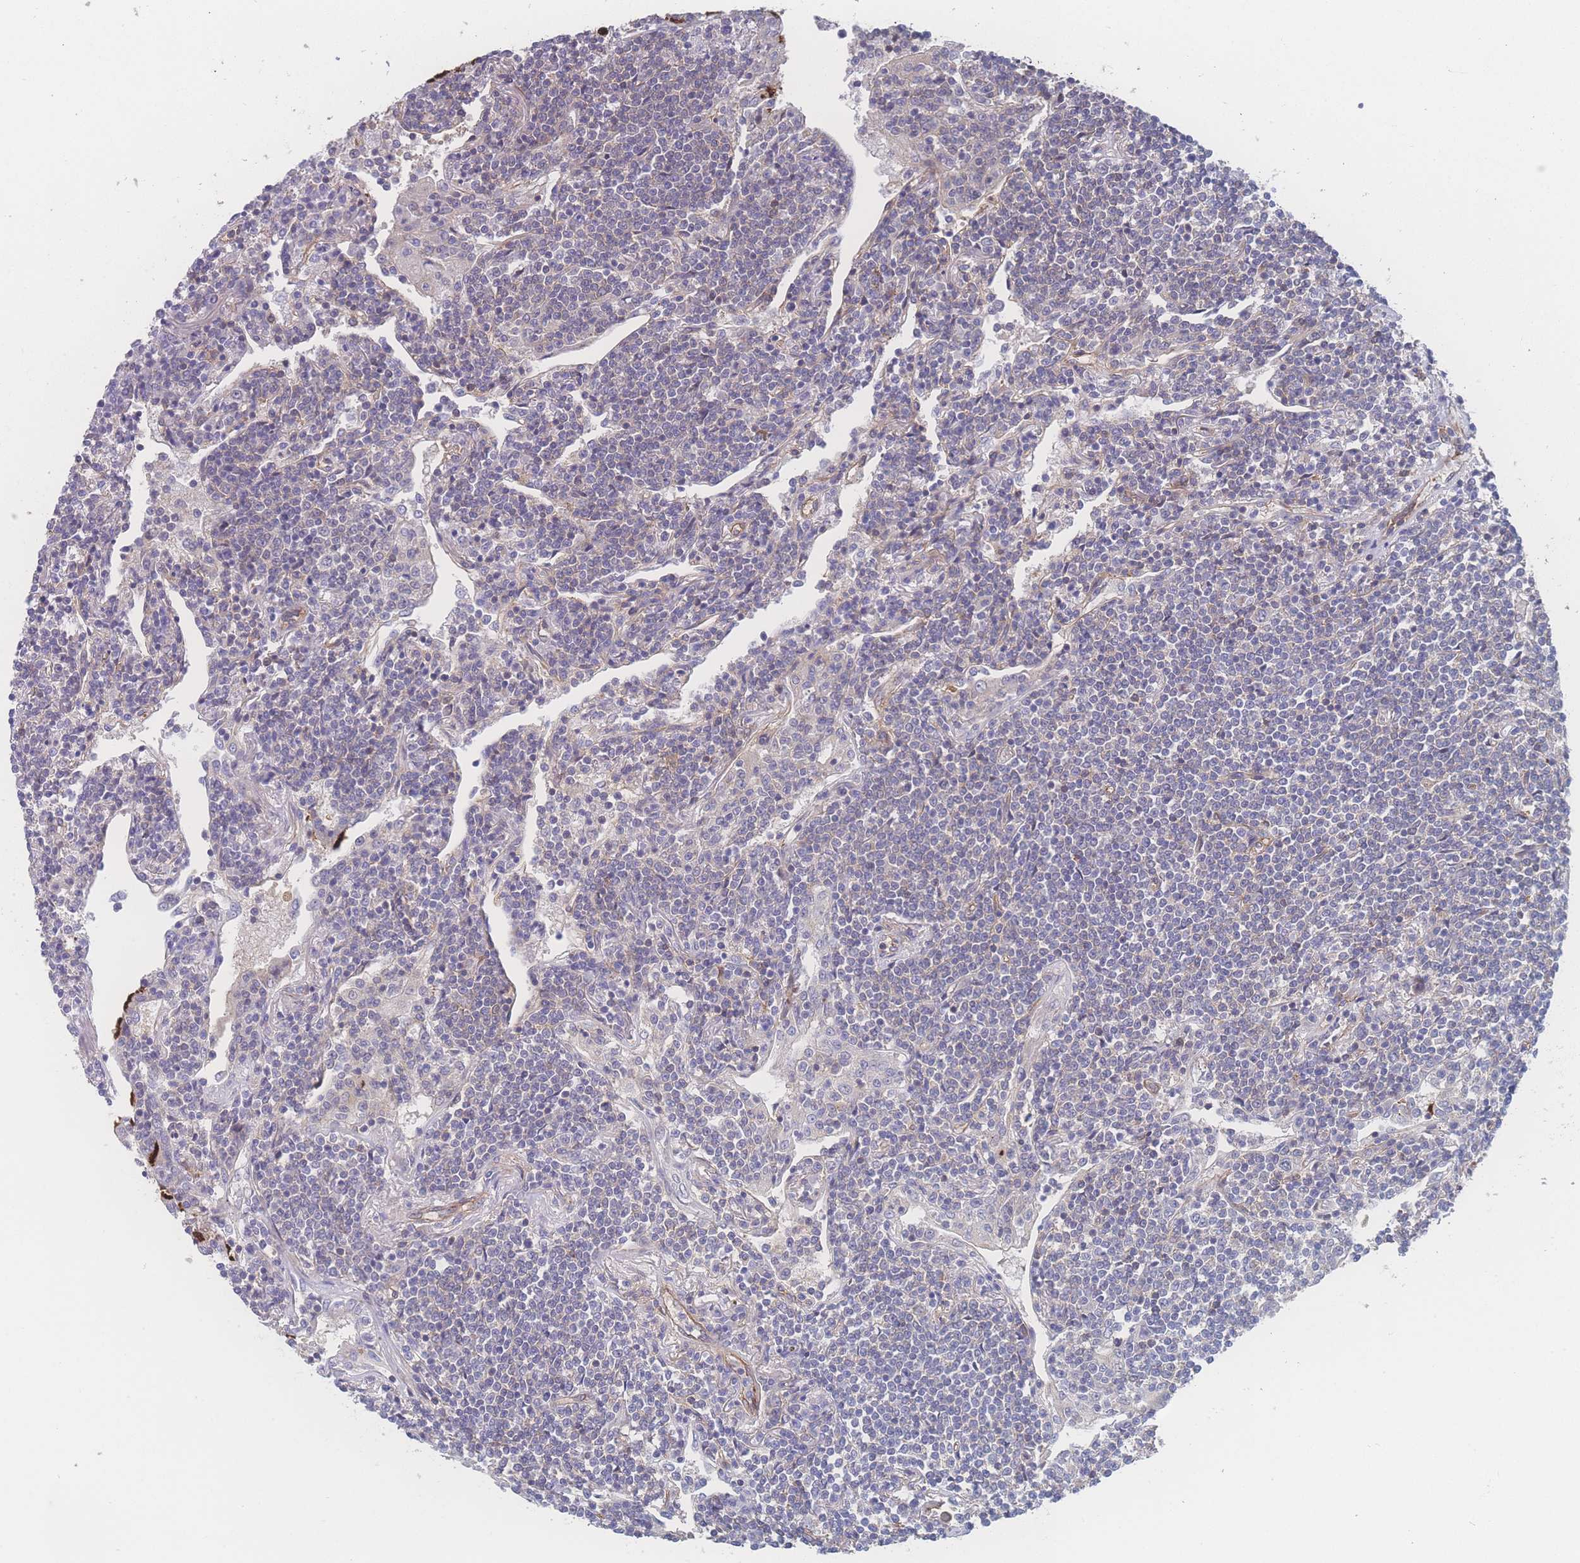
{"staining": {"intensity": "negative", "quantity": "none", "location": "none"}, "tissue": "lymphoma", "cell_type": "Tumor cells", "image_type": "cancer", "snomed": [{"axis": "morphology", "description": "Malignant lymphoma, non-Hodgkin's type, Low grade"}, {"axis": "topography", "description": "Lung"}], "caption": "This is an immunohistochemistry micrograph of malignant lymphoma, non-Hodgkin's type (low-grade). There is no staining in tumor cells.", "gene": "CFAP97", "patient": {"sex": "female", "age": 71}}